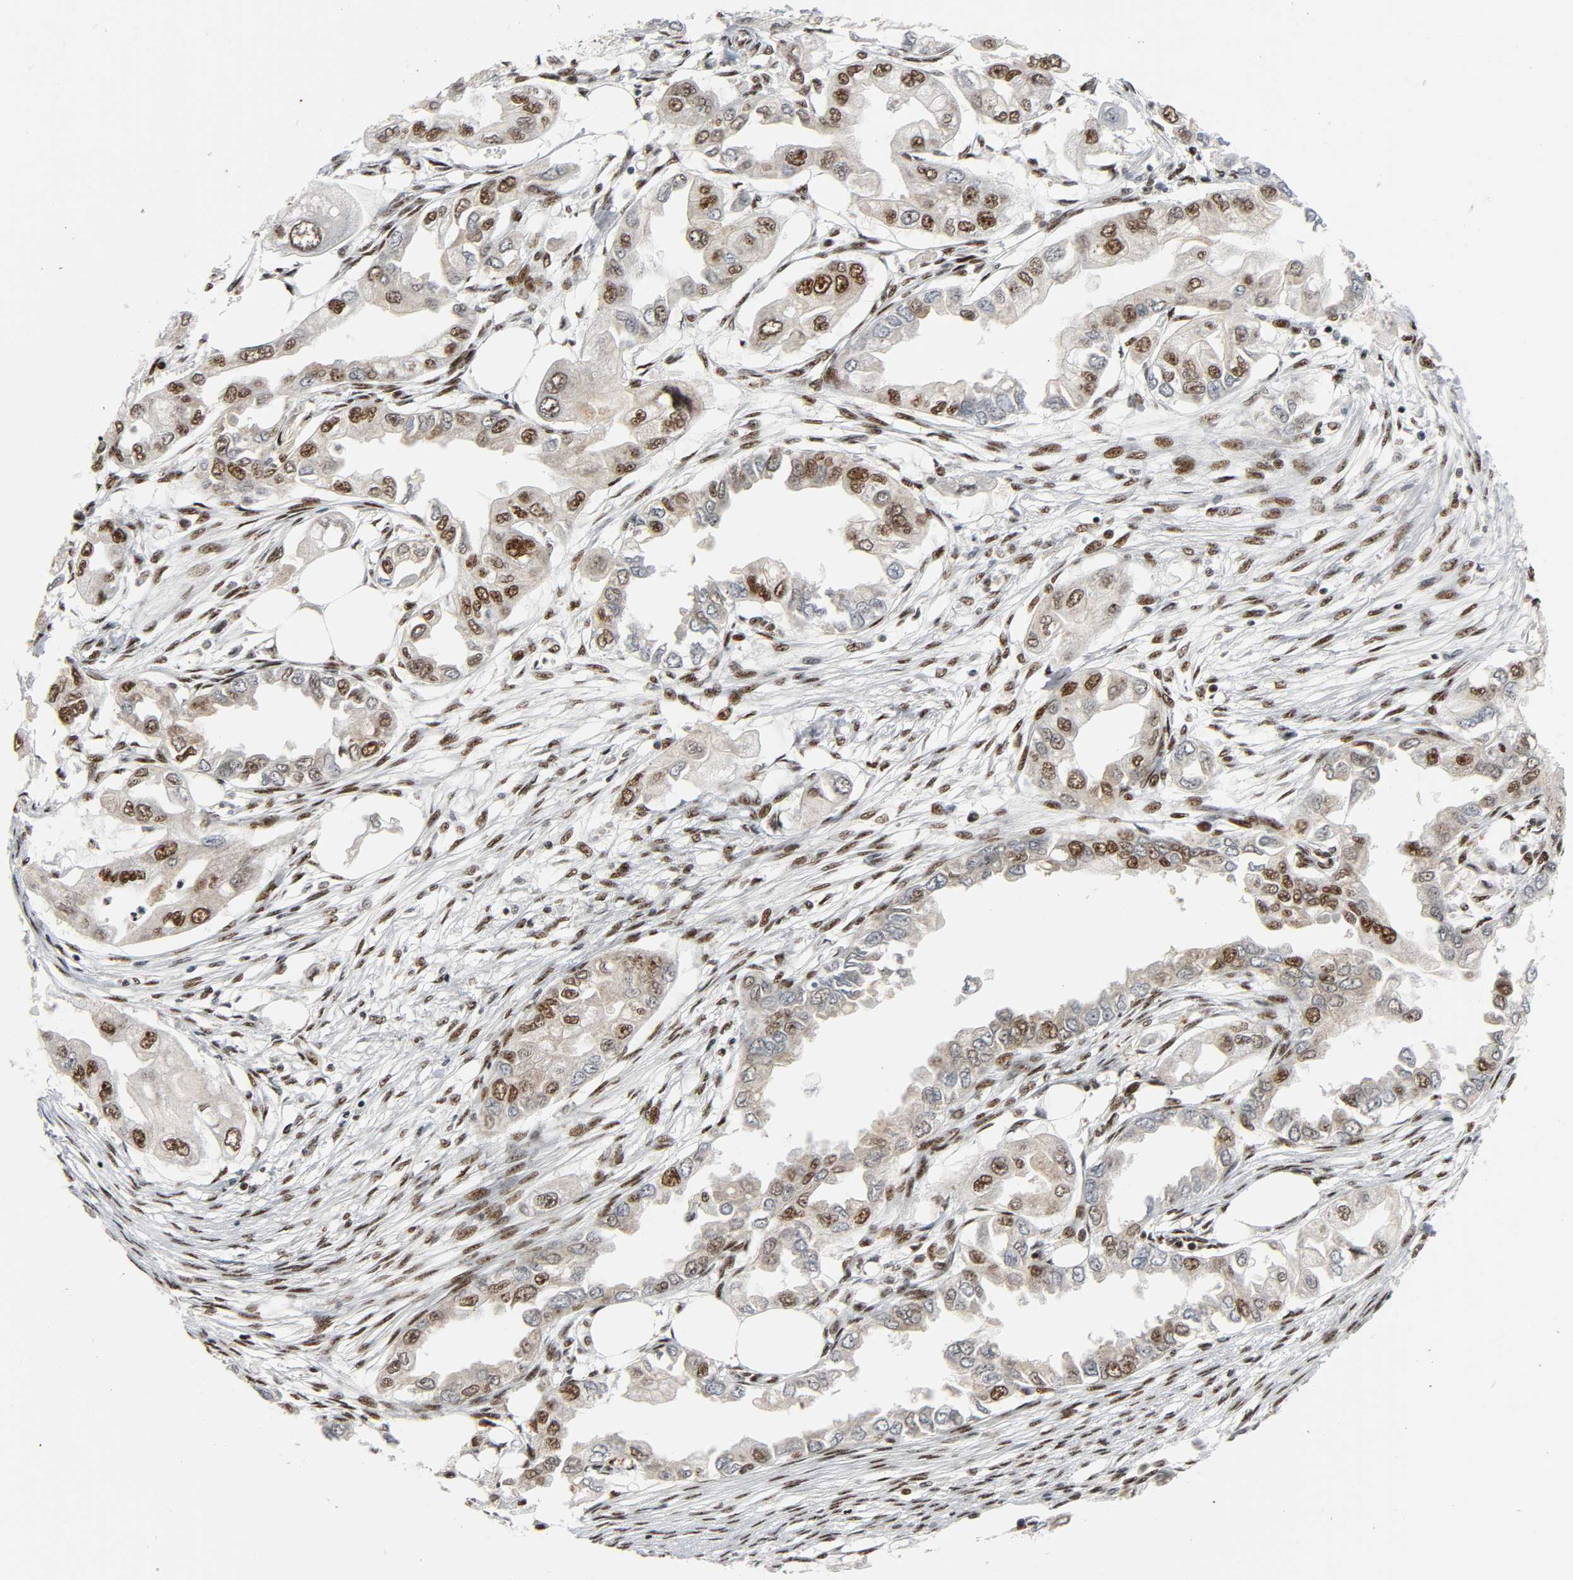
{"staining": {"intensity": "strong", "quantity": "25%-75%", "location": "nuclear"}, "tissue": "endometrial cancer", "cell_type": "Tumor cells", "image_type": "cancer", "snomed": [{"axis": "morphology", "description": "Adenocarcinoma, NOS"}, {"axis": "topography", "description": "Endometrium"}], "caption": "Strong nuclear staining for a protein is appreciated in approximately 25%-75% of tumor cells of endometrial cancer (adenocarcinoma) using IHC.", "gene": "CDK9", "patient": {"sex": "female", "age": 67}}